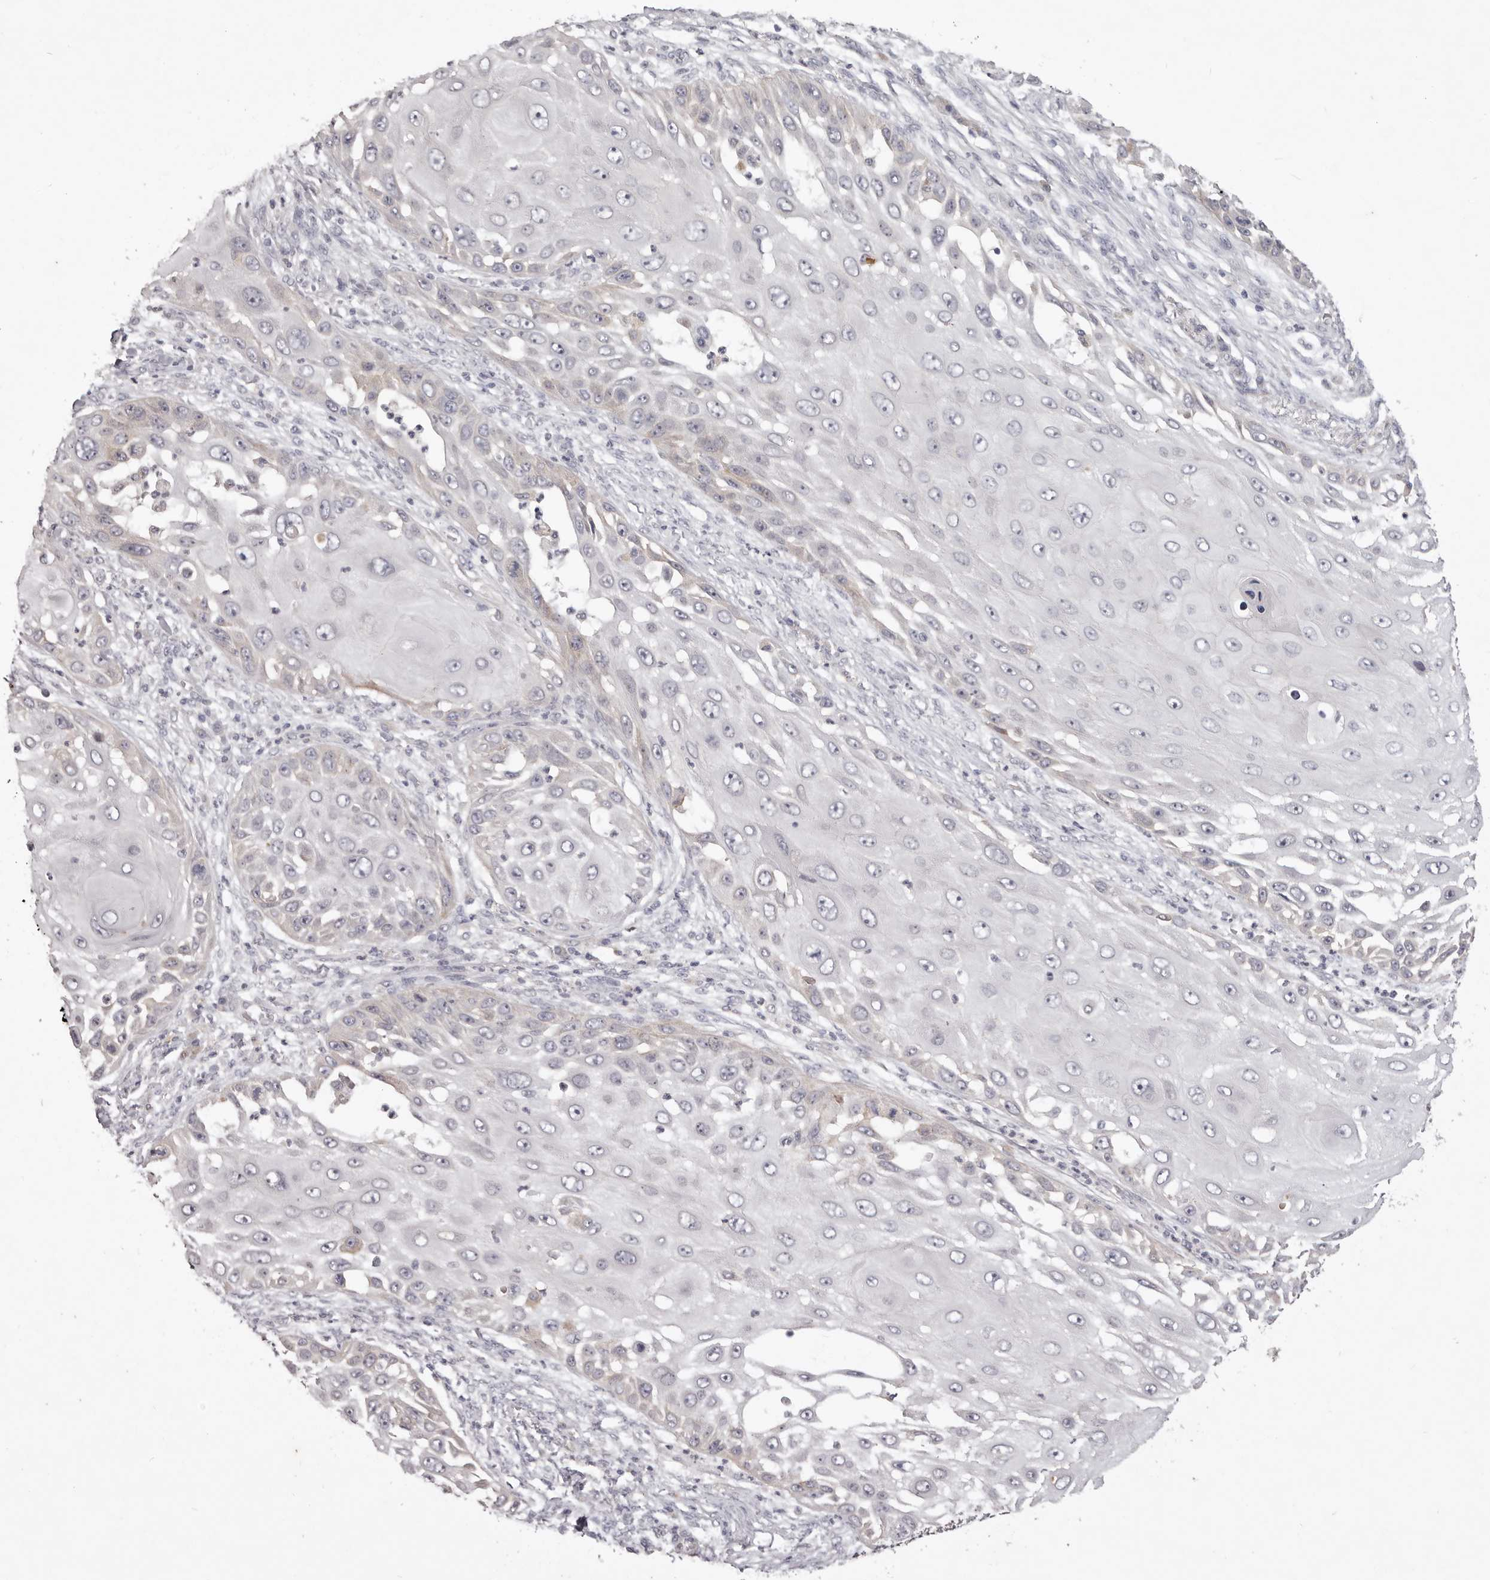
{"staining": {"intensity": "negative", "quantity": "none", "location": "none"}, "tissue": "skin cancer", "cell_type": "Tumor cells", "image_type": "cancer", "snomed": [{"axis": "morphology", "description": "Squamous cell carcinoma, NOS"}, {"axis": "topography", "description": "Skin"}], "caption": "Immunohistochemistry photomicrograph of neoplastic tissue: skin cancer (squamous cell carcinoma) stained with DAB exhibits no significant protein staining in tumor cells.", "gene": "GARNL3", "patient": {"sex": "female", "age": 44}}